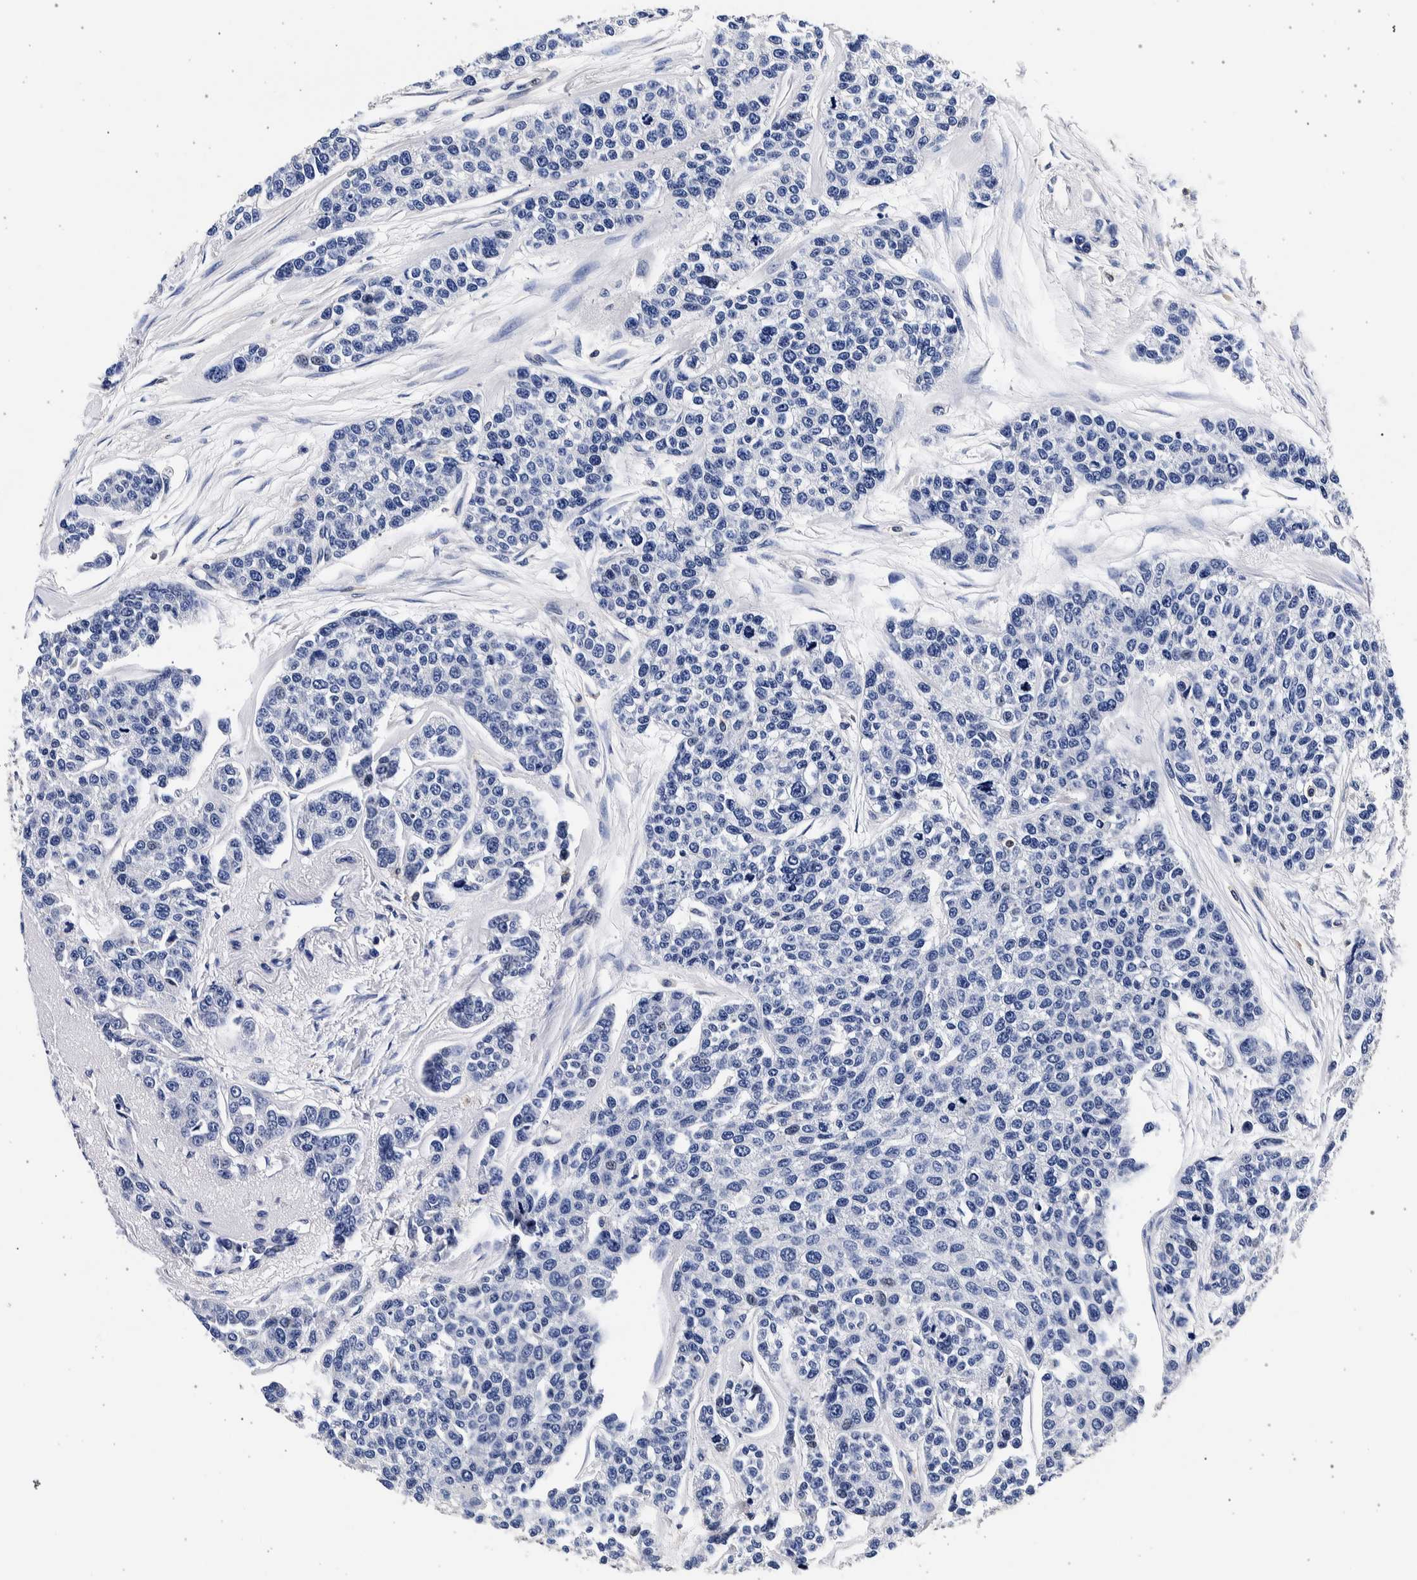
{"staining": {"intensity": "negative", "quantity": "none", "location": "none"}, "tissue": "breast cancer", "cell_type": "Tumor cells", "image_type": "cancer", "snomed": [{"axis": "morphology", "description": "Duct carcinoma"}, {"axis": "topography", "description": "Breast"}], "caption": "An immunohistochemistry (IHC) histopathology image of breast cancer (invasive ductal carcinoma) is shown. There is no staining in tumor cells of breast cancer (invasive ductal carcinoma).", "gene": "NIBAN2", "patient": {"sex": "female", "age": 51}}